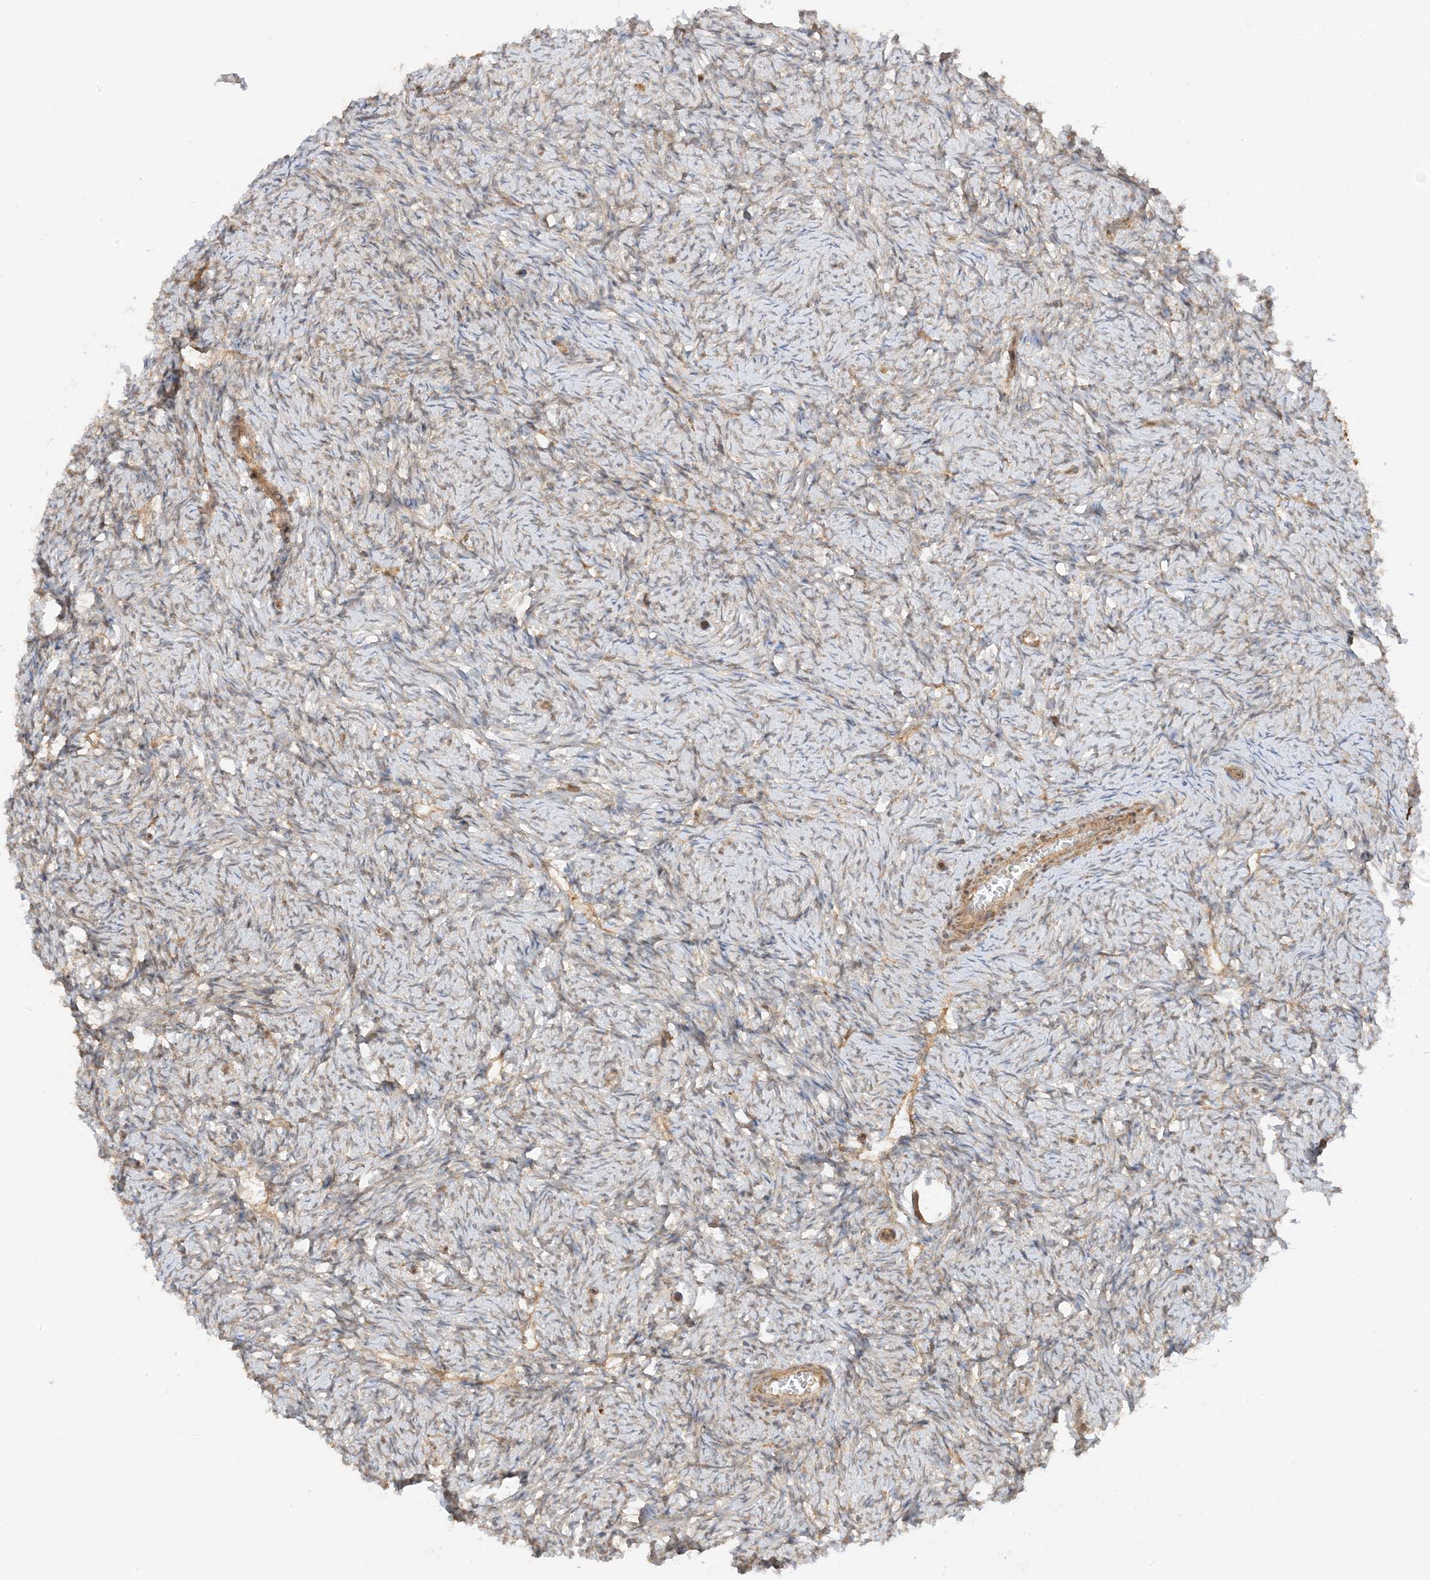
{"staining": {"intensity": "negative", "quantity": "none", "location": "none"}, "tissue": "ovary", "cell_type": "Ovarian stroma cells", "image_type": "normal", "snomed": [{"axis": "morphology", "description": "Normal tissue, NOS"}, {"axis": "morphology", "description": "Cyst, NOS"}, {"axis": "topography", "description": "Ovary"}], "caption": "High power microscopy photomicrograph of an immunohistochemistry (IHC) image of unremarkable ovary, revealing no significant positivity in ovarian stroma cells. Brightfield microscopy of IHC stained with DAB (3,3'-diaminobenzidine) (brown) and hematoxylin (blue), captured at high magnification.", "gene": "XRN1", "patient": {"sex": "female", "age": 33}}